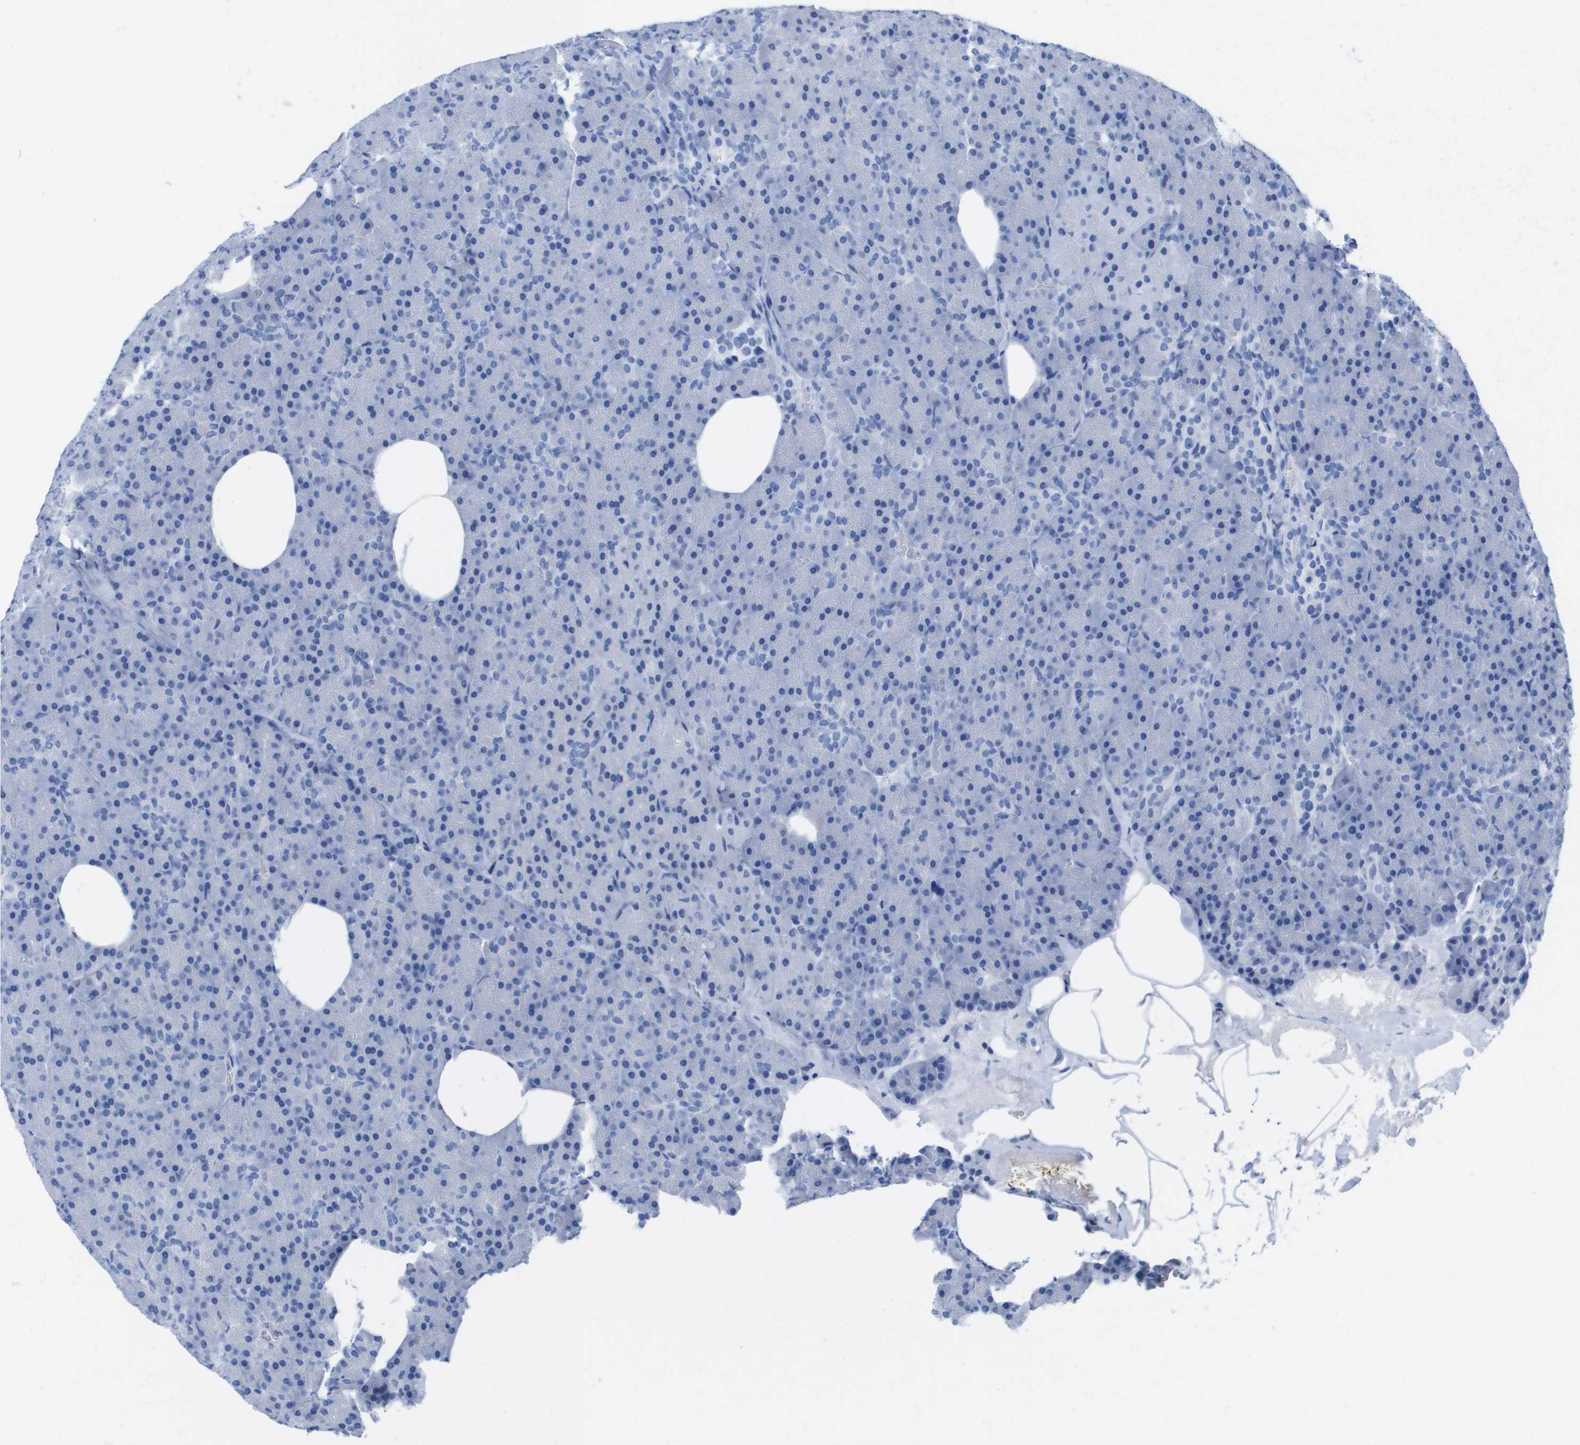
{"staining": {"intensity": "negative", "quantity": "none", "location": "none"}, "tissue": "pancreas", "cell_type": "Exocrine glandular cells", "image_type": "normal", "snomed": [{"axis": "morphology", "description": "Normal tissue, NOS"}, {"axis": "topography", "description": "Pancreas"}], "caption": "Immunohistochemistry (IHC) histopathology image of unremarkable pancreas stained for a protein (brown), which displays no staining in exocrine glandular cells. (DAB (3,3'-diaminobenzidine) IHC with hematoxylin counter stain).", "gene": "KCNA3", "patient": {"sex": "female", "age": 35}}